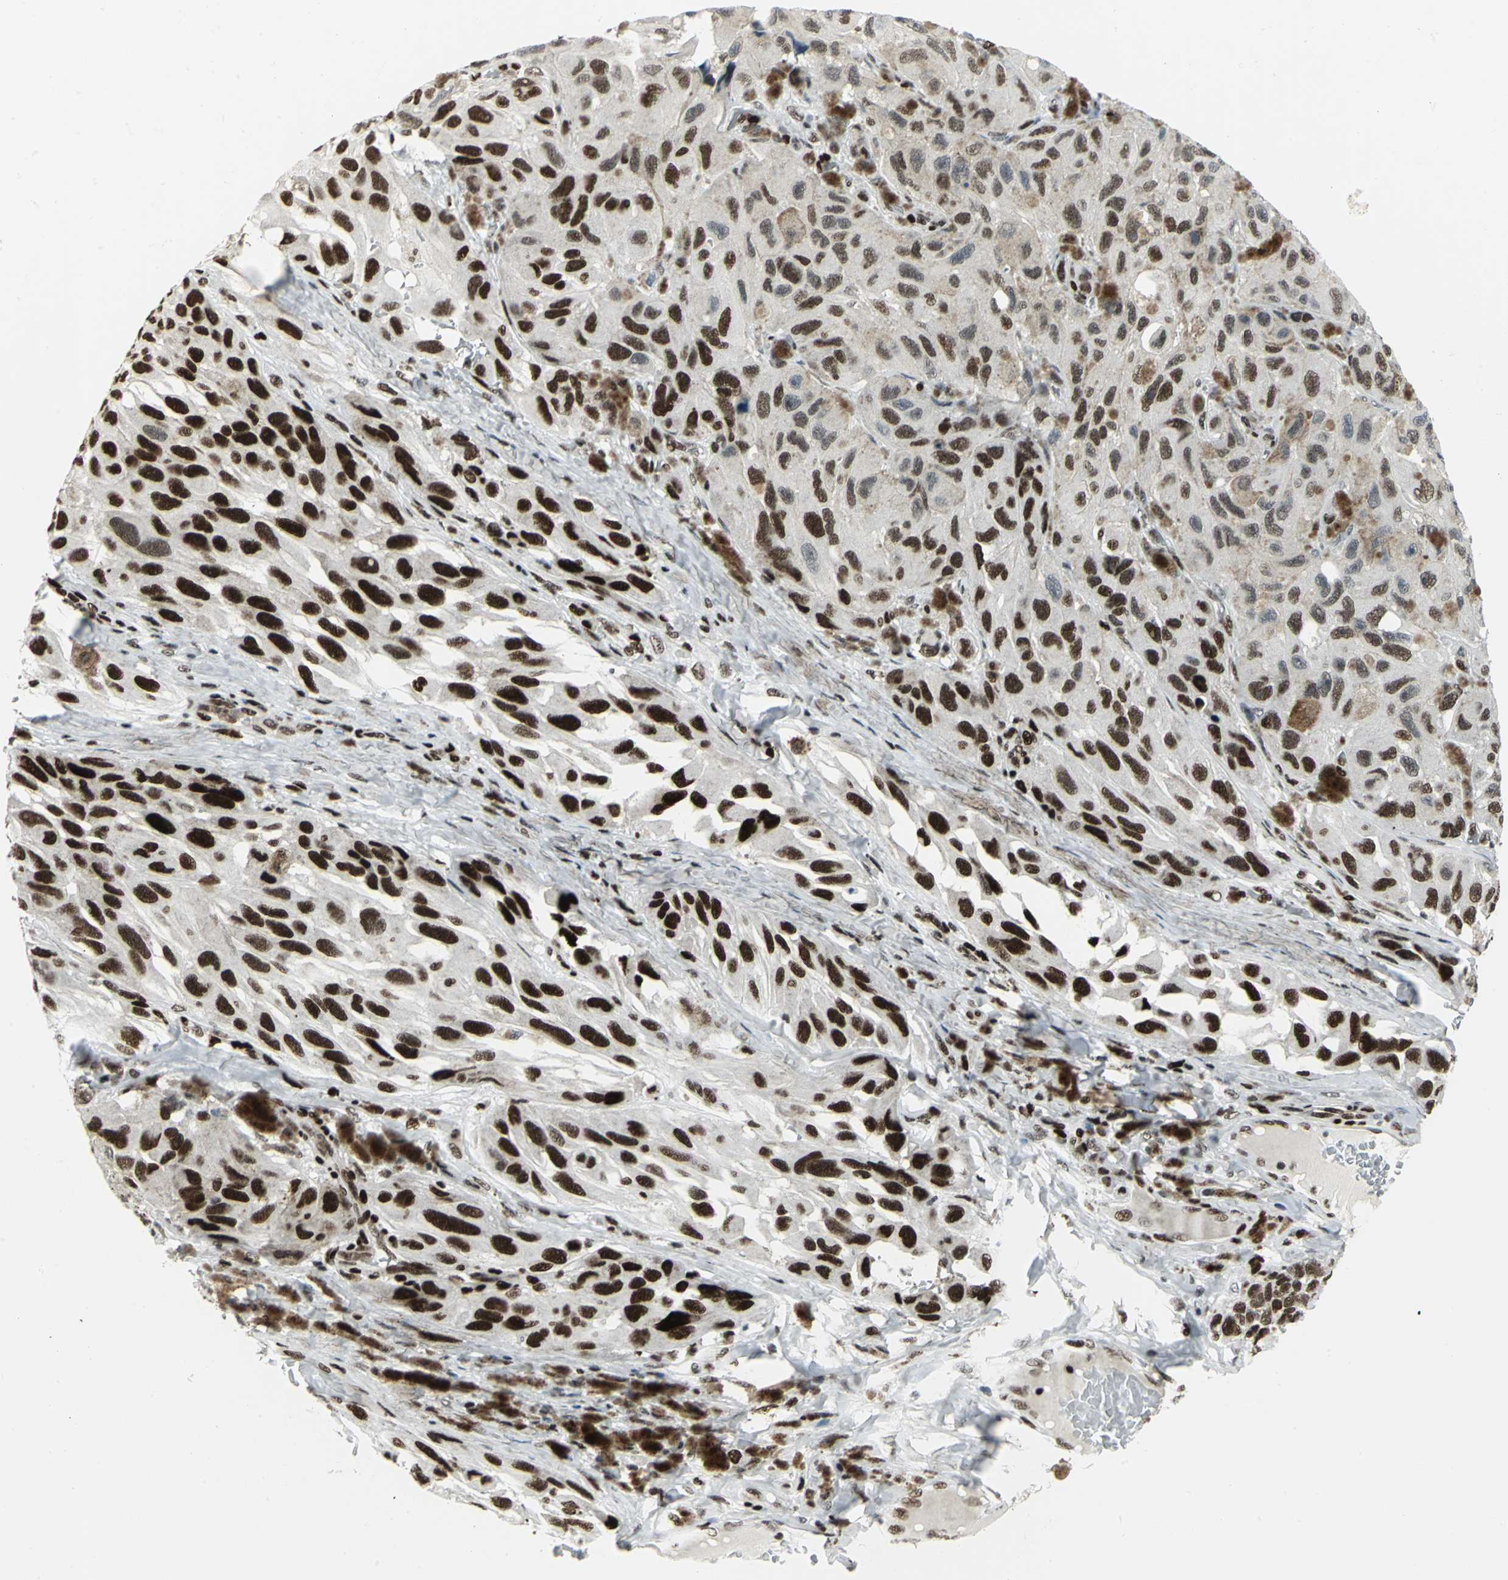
{"staining": {"intensity": "strong", "quantity": ">75%", "location": "nuclear"}, "tissue": "melanoma", "cell_type": "Tumor cells", "image_type": "cancer", "snomed": [{"axis": "morphology", "description": "Malignant melanoma, NOS"}, {"axis": "topography", "description": "Skin"}], "caption": "The image reveals a brown stain indicating the presence of a protein in the nuclear of tumor cells in melanoma. The protein is shown in brown color, while the nuclei are stained blue.", "gene": "SMARCA4", "patient": {"sex": "female", "age": 73}}